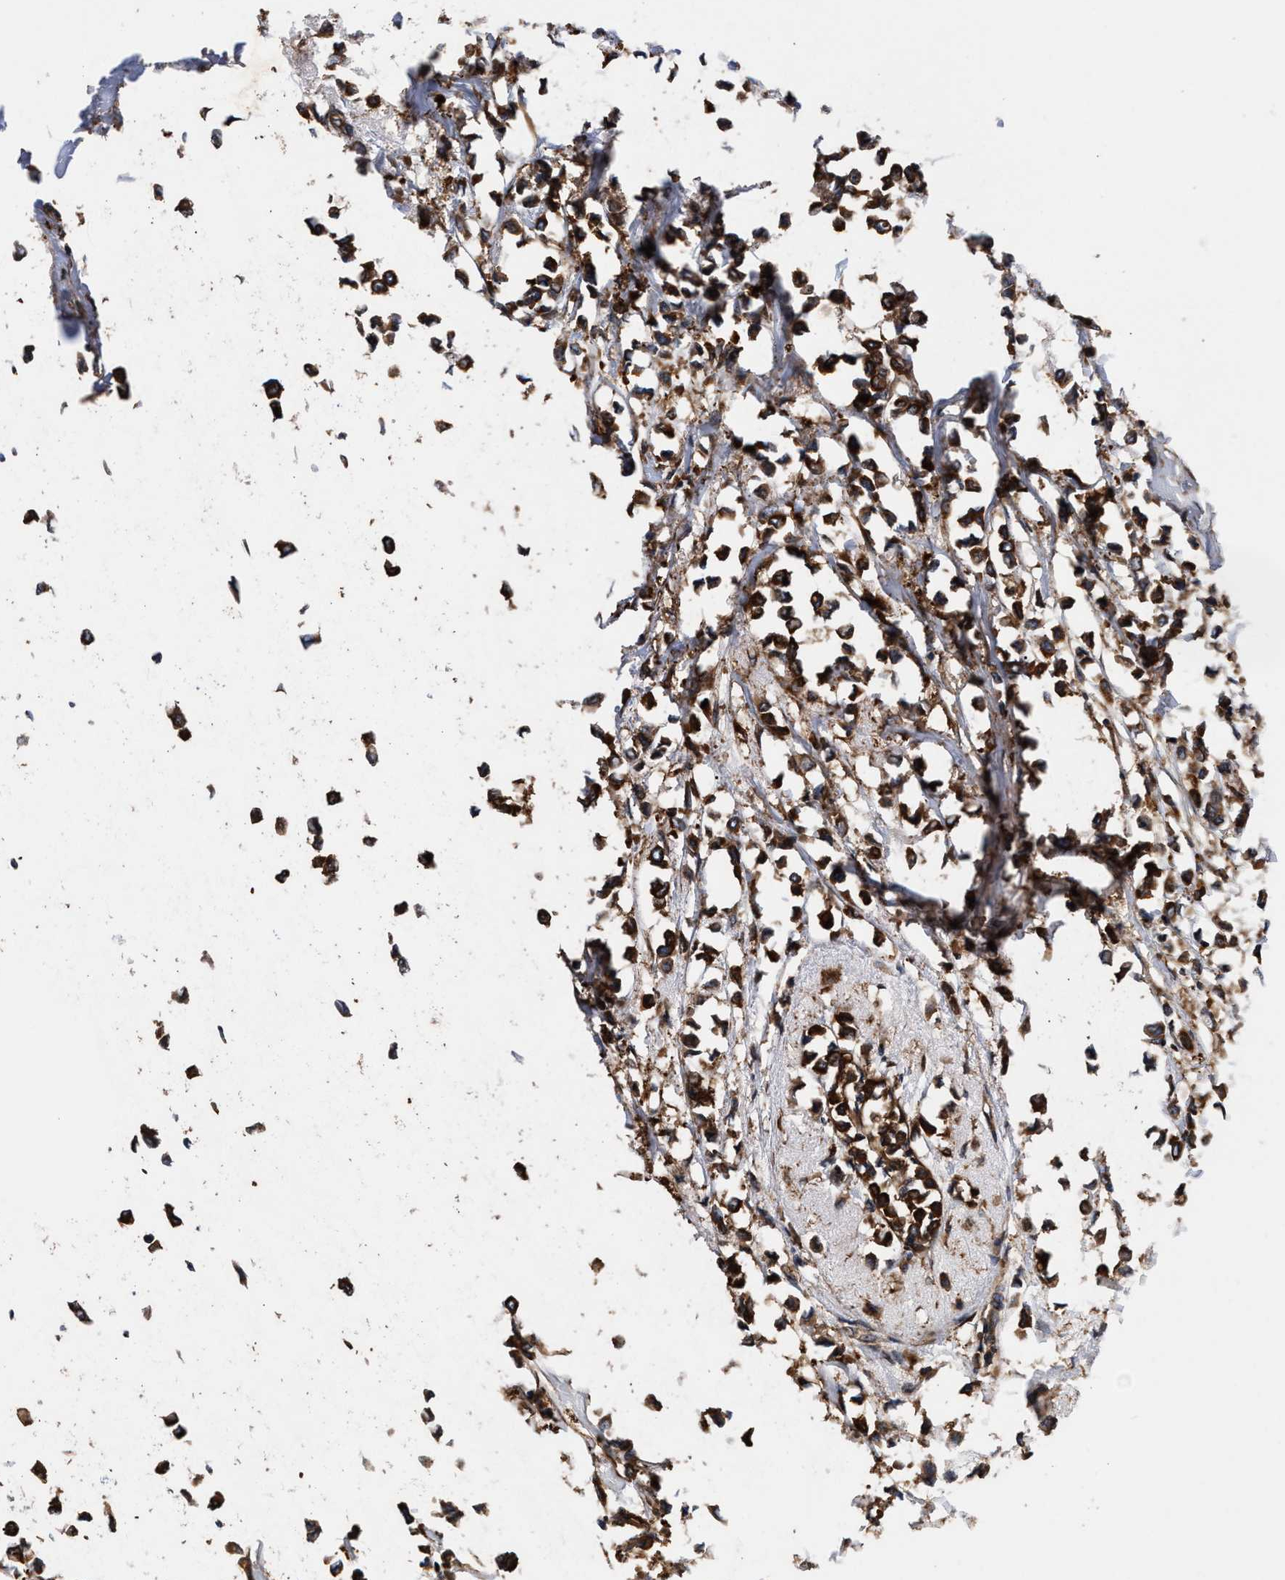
{"staining": {"intensity": "strong", "quantity": ">75%", "location": "cytoplasmic/membranous"}, "tissue": "breast cancer", "cell_type": "Tumor cells", "image_type": "cancer", "snomed": [{"axis": "morphology", "description": "Lobular carcinoma"}, {"axis": "topography", "description": "Breast"}], "caption": "Protein expression analysis of human breast cancer reveals strong cytoplasmic/membranous staining in approximately >75% of tumor cells.", "gene": "KYAT1", "patient": {"sex": "female", "age": 51}}